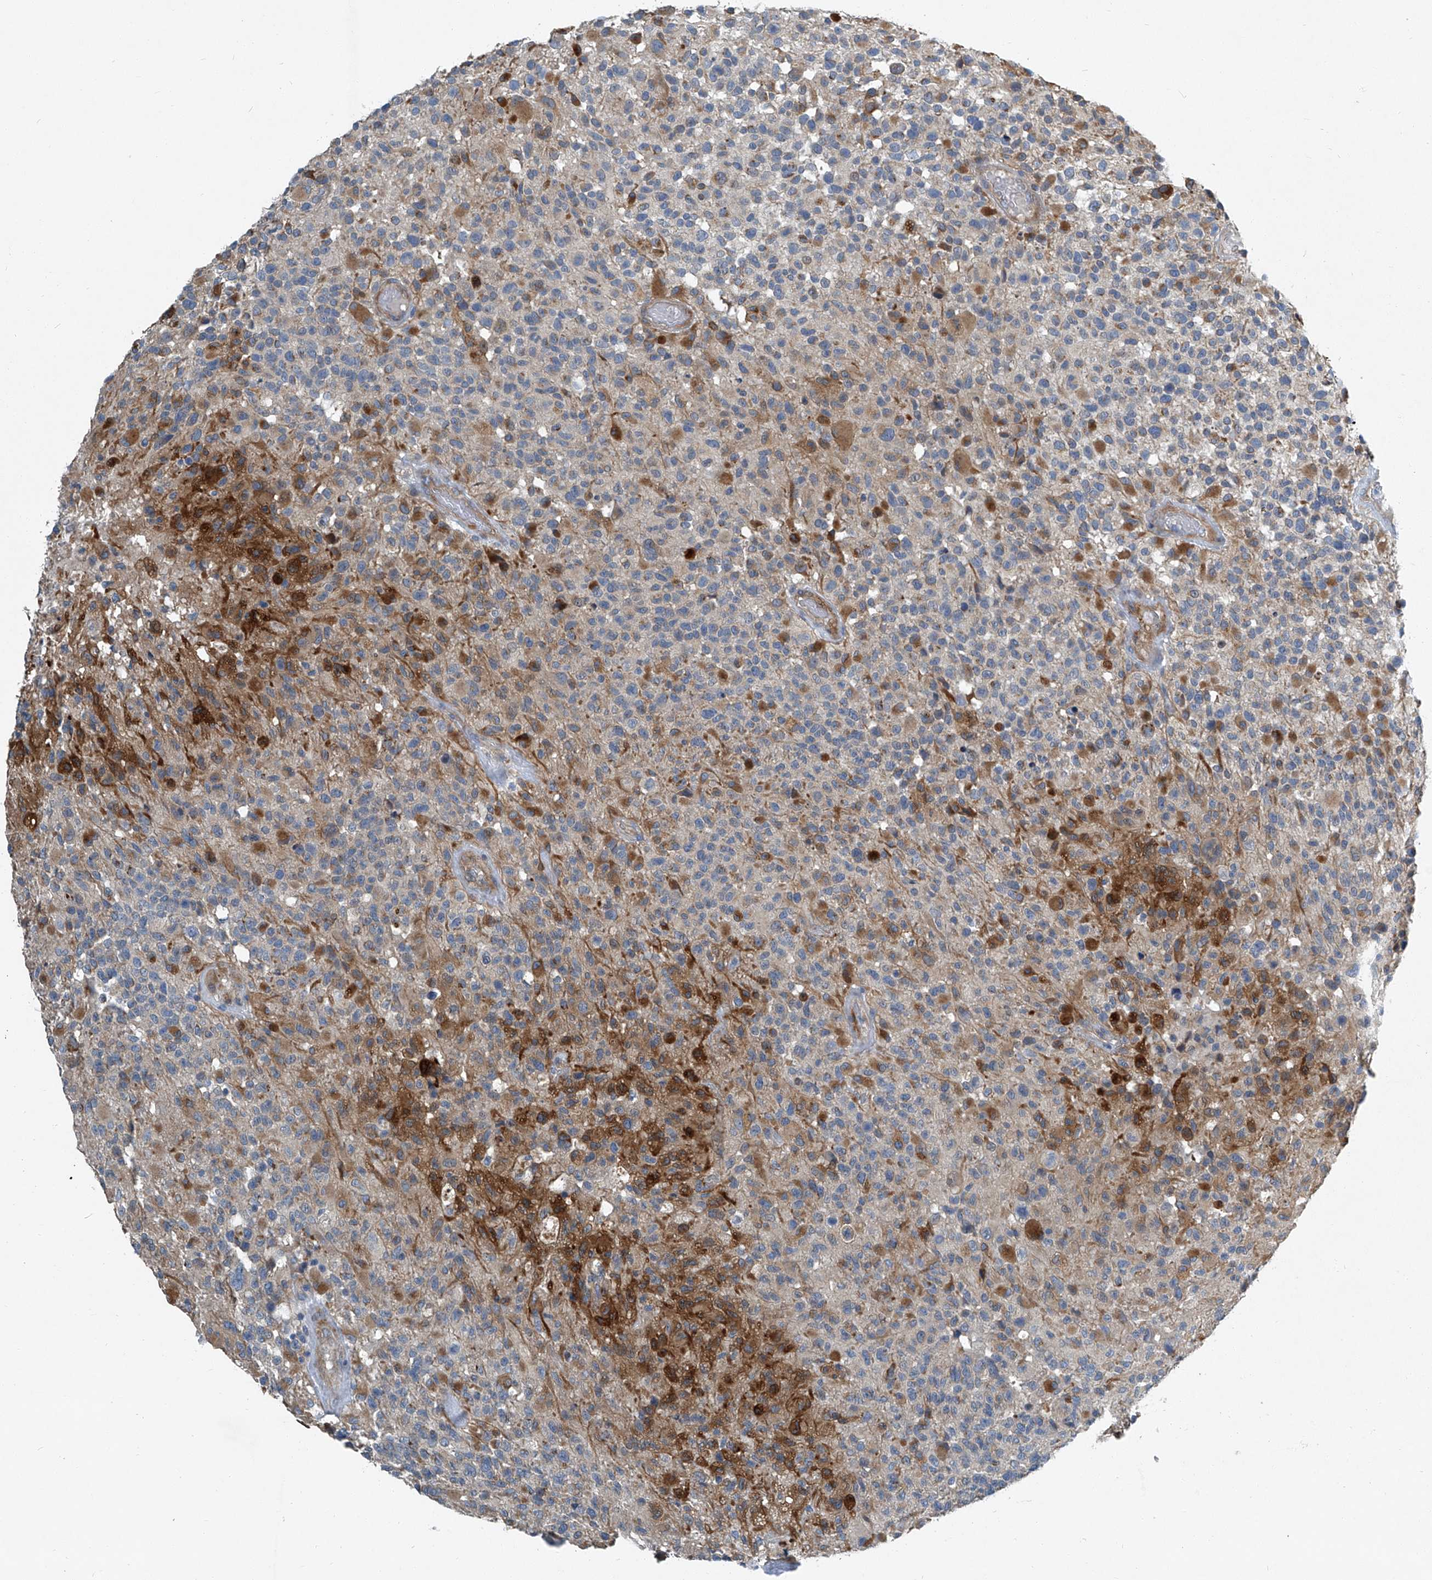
{"staining": {"intensity": "moderate", "quantity": "<25%", "location": "cytoplasmic/membranous"}, "tissue": "glioma", "cell_type": "Tumor cells", "image_type": "cancer", "snomed": [{"axis": "morphology", "description": "Glioma, malignant, High grade"}, {"axis": "morphology", "description": "Glioblastoma, NOS"}, {"axis": "topography", "description": "Brain"}], "caption": "A high-resolution micrograph shows immunohistochemistry (IHC) staining of glioma, which reveals moderate cytoplasmic/membranous expression in about <25% of tumor cells. The staining was performed using DAB (3,3'-diaminobenzidine), with brown indicating positive protein expression. Nuclei are stained blue with hematoxylin.", "gene": "SLC26A11", "patient": {"sex": "male", "age": 60}}